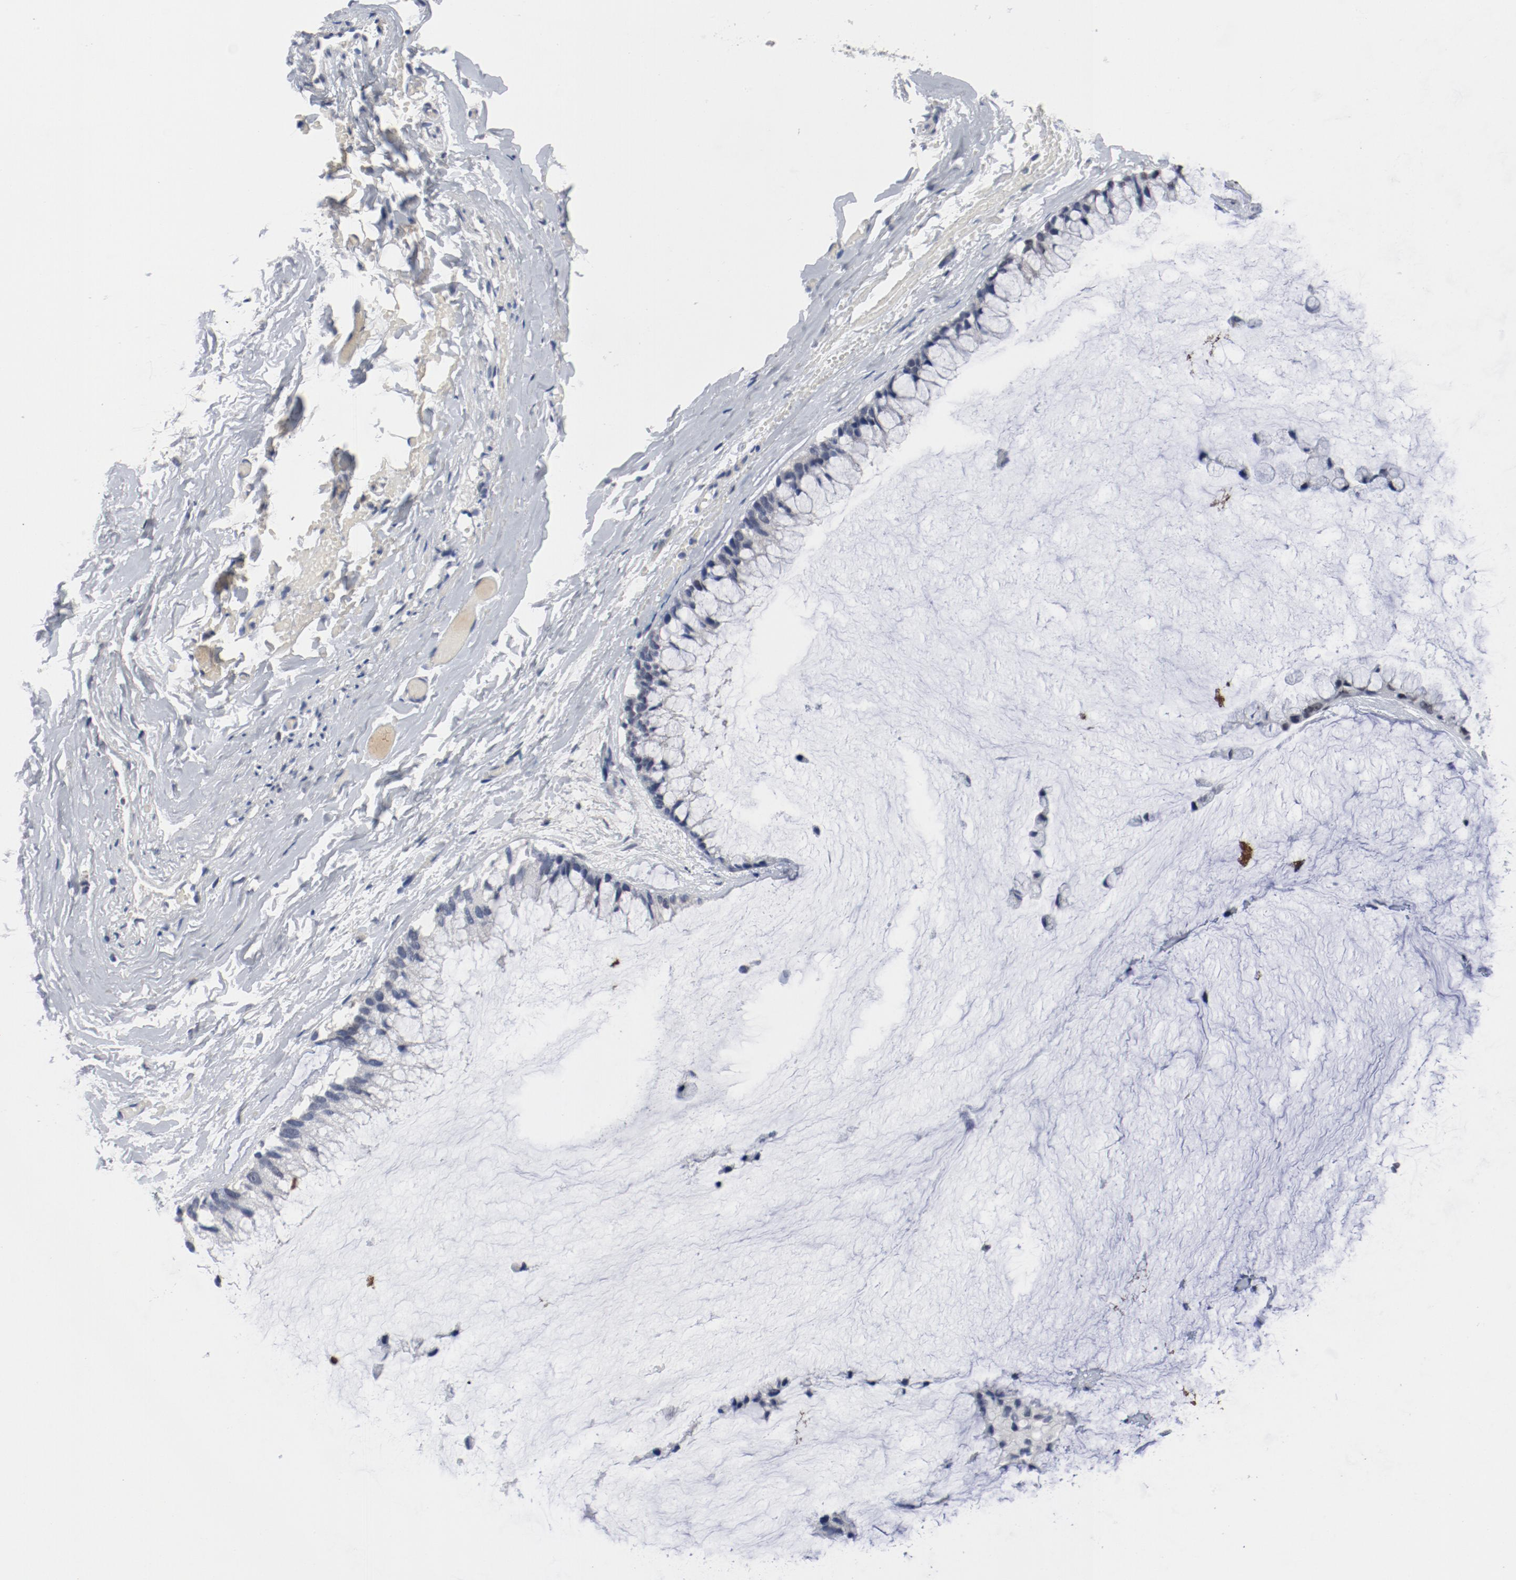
{"staining": {"intensity": "negative", "quantity": "none", "location": "none"}, "tissue": "ovarian cancer", "cell_type": "Tumor cells", "image_type": "cancer", "snomed": [{"axis": "morphology", "description": "Cystadenocarcinoma, mucinous, NOS"}, {"axis": "topography", "description": "Ovary"}], "caption": "This is an immunohistochemistry image of human ovarian cancer. There is no expression in tumor cells.", "gene": "ARNT", "patient": {"sex": "female", "age": 39}}